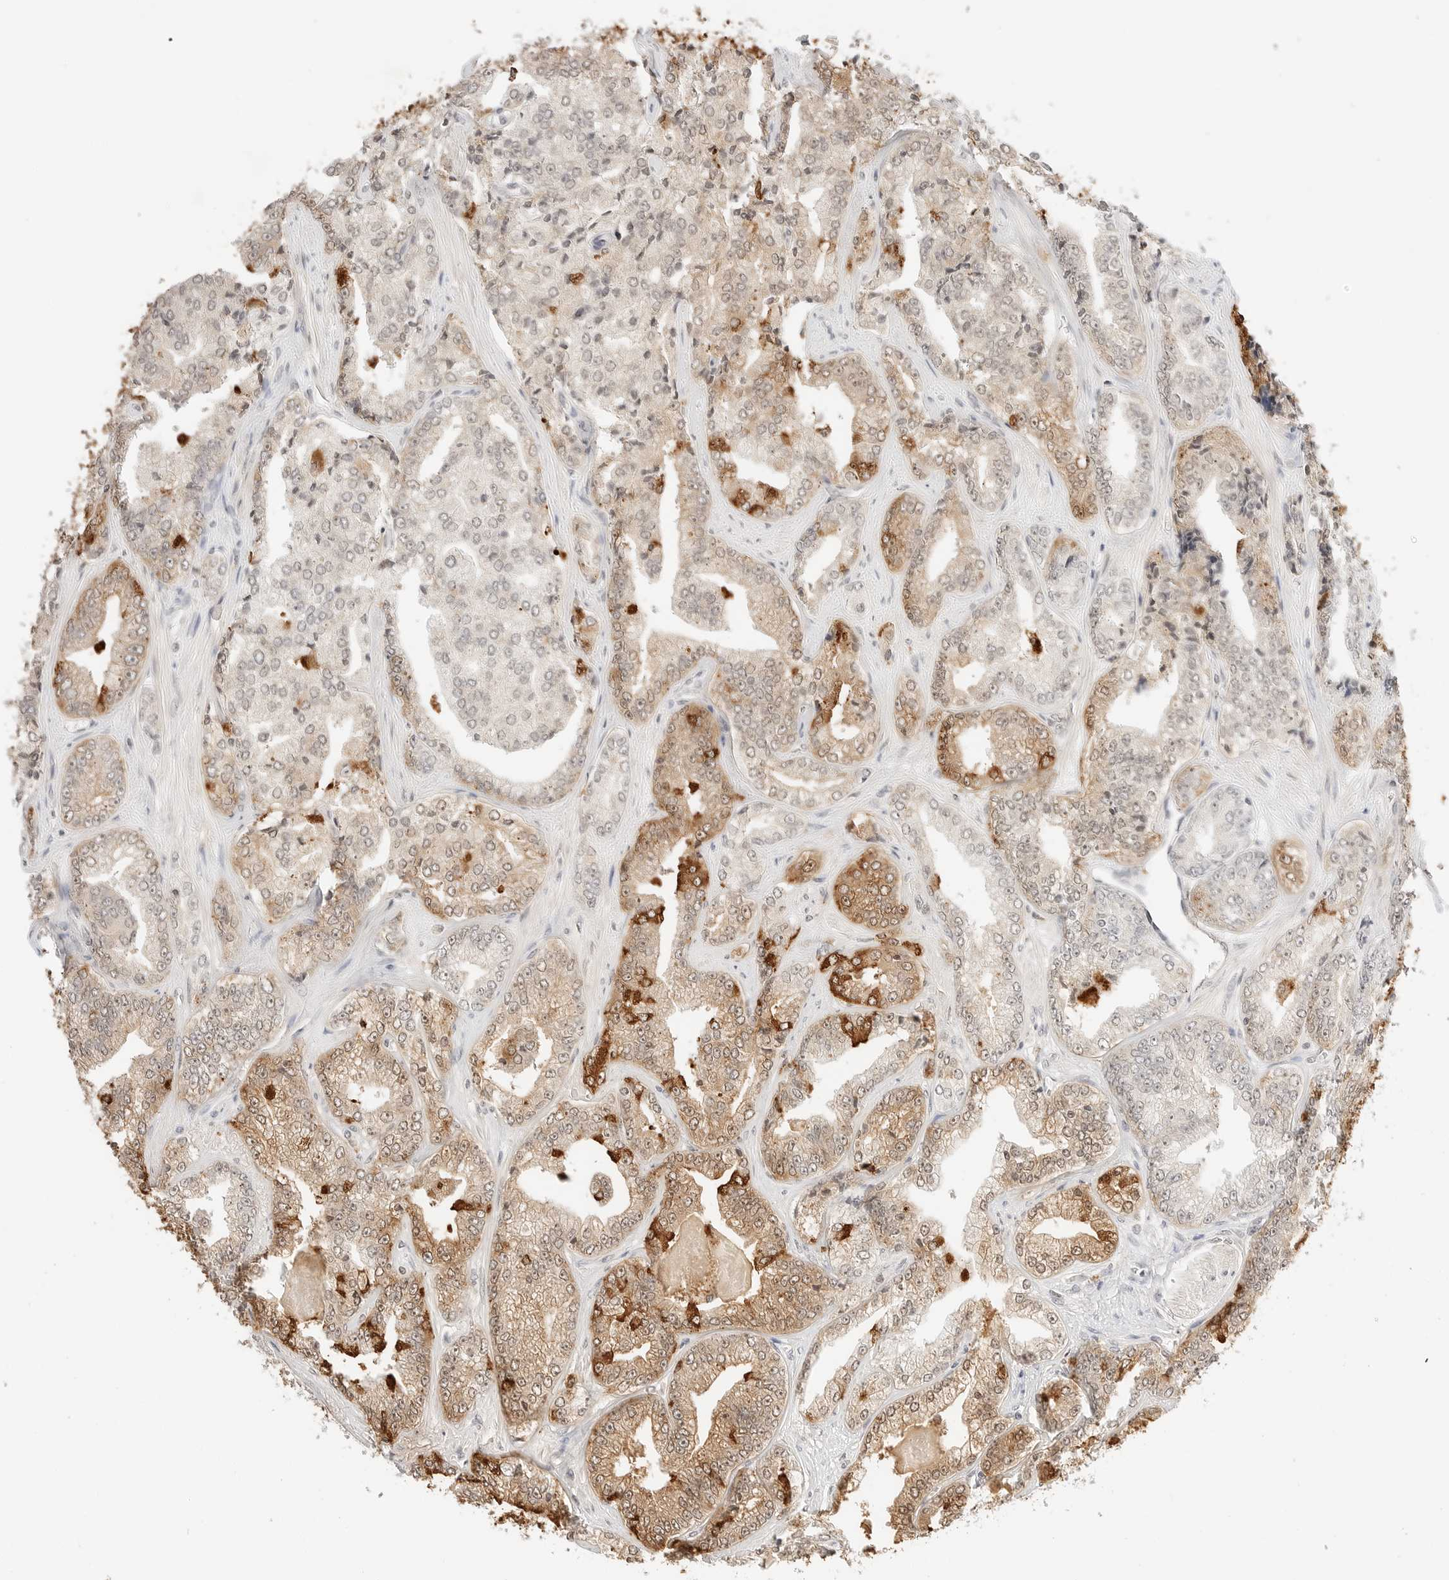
{"staining": {"intensity": "moderate", "quantity": "25%-75%", "location": "cytoplasmic/membranous"}, "tissue": "prostate cancer", "cell_type": "Tumor cells", "image_type": "cancer", "snomed": [{"axis": "morphology", "description": "Adenocarcinoma, High grade"}, {"axis": "topography", "description": "Prostate"}], "caption": "Immunohistochemistry photomicrograph of adenocarcinoma (high-grade) (prostate) stained for a protein (brown), which shows medium levels of moderate cytoplasmic/membranous staining in approximately 25%-75% of tumor cells.", "gene": "RPS6KL1", "patient": {"sex": "male", "age": 71}}